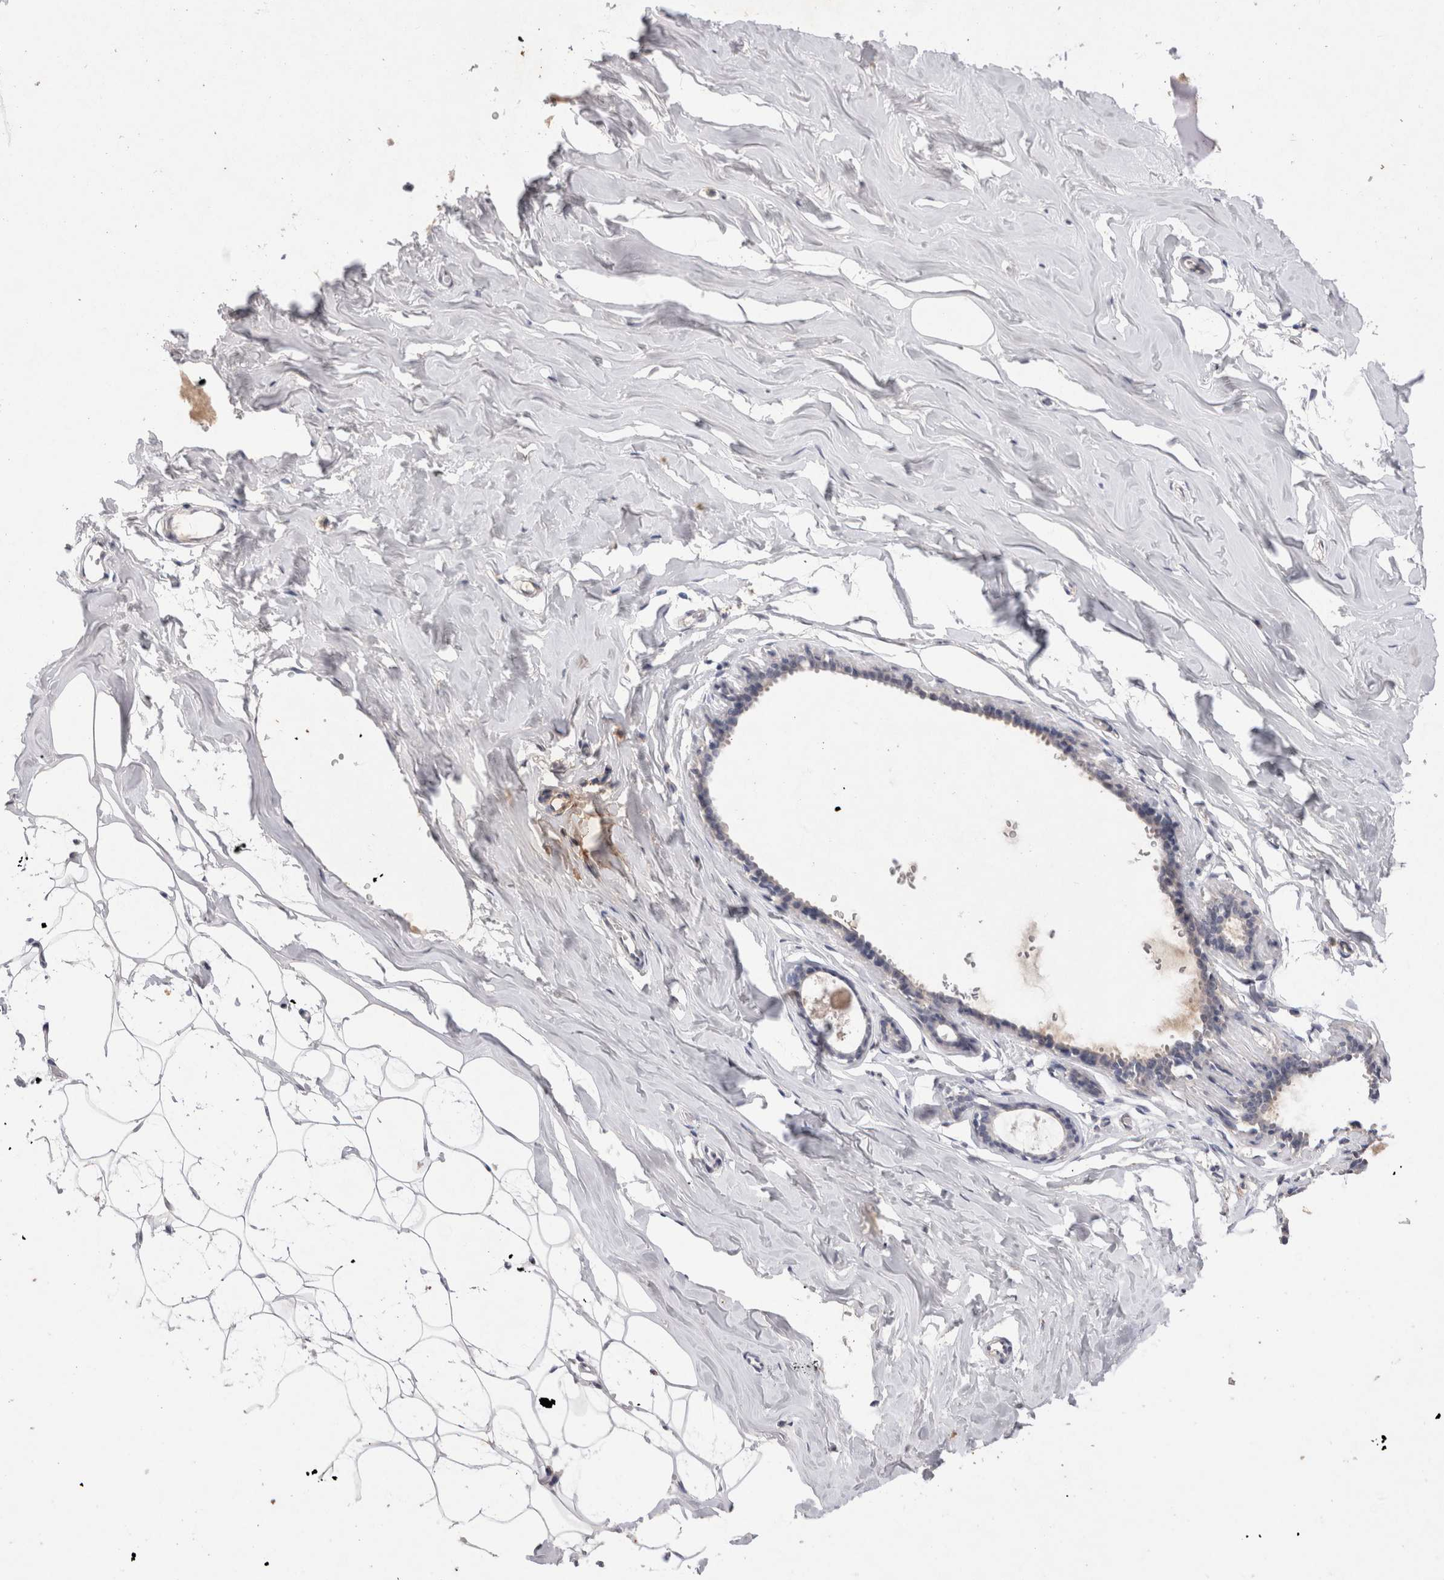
{"staining": {"intensity": "negative", "quantity": "none", "location": "none"}, "tissue": "adipose tissue", "cell_type": "Adipocytes", "image_type": "normal", "snomed": [{"axis": "morphology", "description": "Normal tissue, NOS"}, {"axis": "morphology", "description": "Fibrosis, NOS"}, {"axis": "topography", "description": "Breast"}, {"axis": "topography", "description": "Adipose tissue"}], "caption": "Histopathology image shows no protein positivity in adipocytes of unremarkable adipose tissue.", "gene": "RASSF3", "patient": {"sex": "female", "age": 39}}